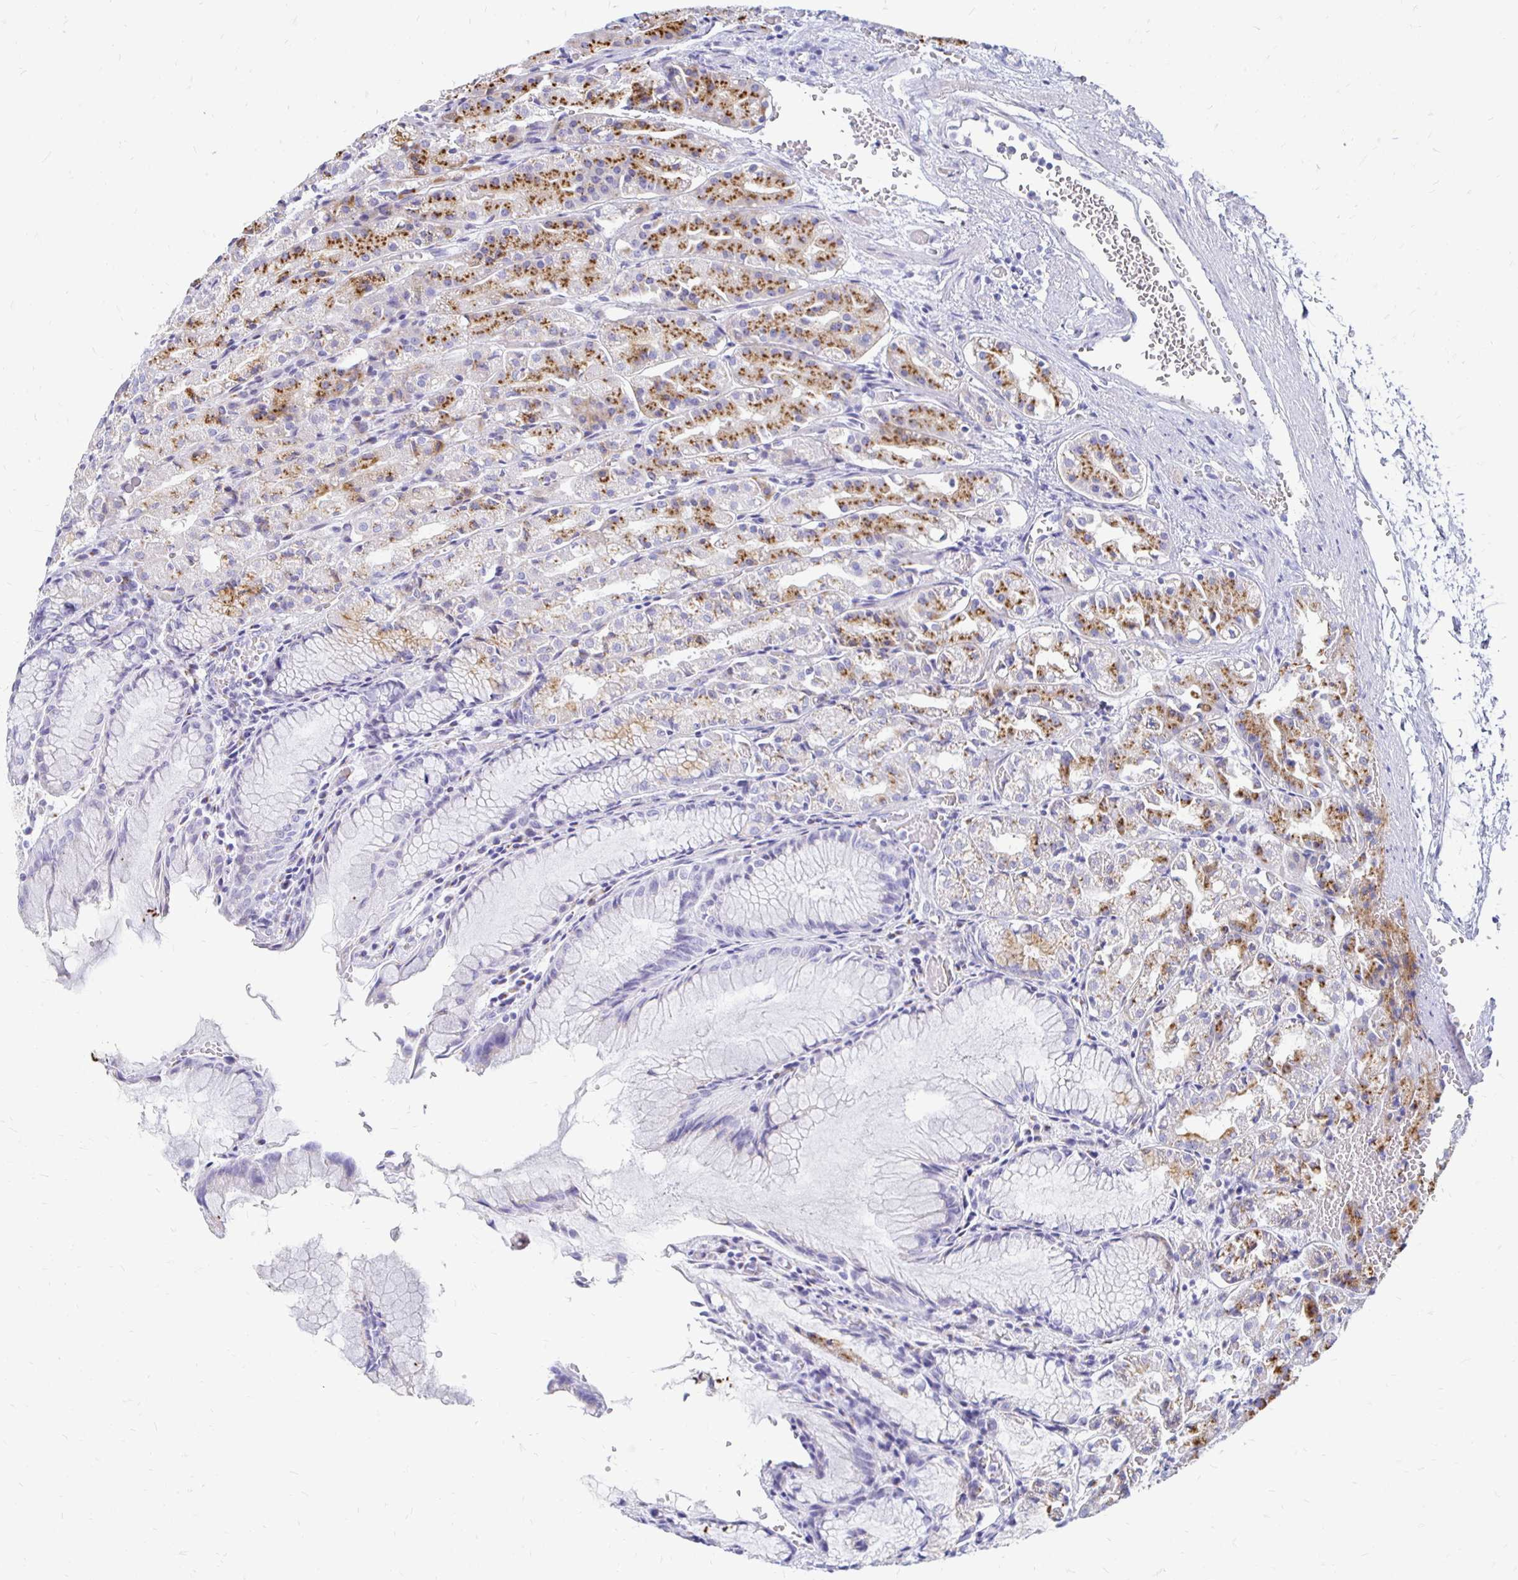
{"staining": {"intensity": "moderate", "quantity": ">75%", "location": "cytoplasmic/membranous"}, "tissue": "stomach", "cell_type": "Glandular cells", "image_type": "normal", "snomed": [{"axis": "morphology", "description": "Normal tissue, NOS"}, {"axis": "topography", "description": "Stomach"}], "caption": "Benign stomach displays moderate cytoplasmic/membranous staining in approximately >75% of glandular cells, visualized by immunohistochemistry. (Stains: DAB in brown, nuclei in blue, Microscopy: brightfield microscopy at high magnification).", "gene": "PAGE4", "patient": {"sex": "female", "age": 57}}